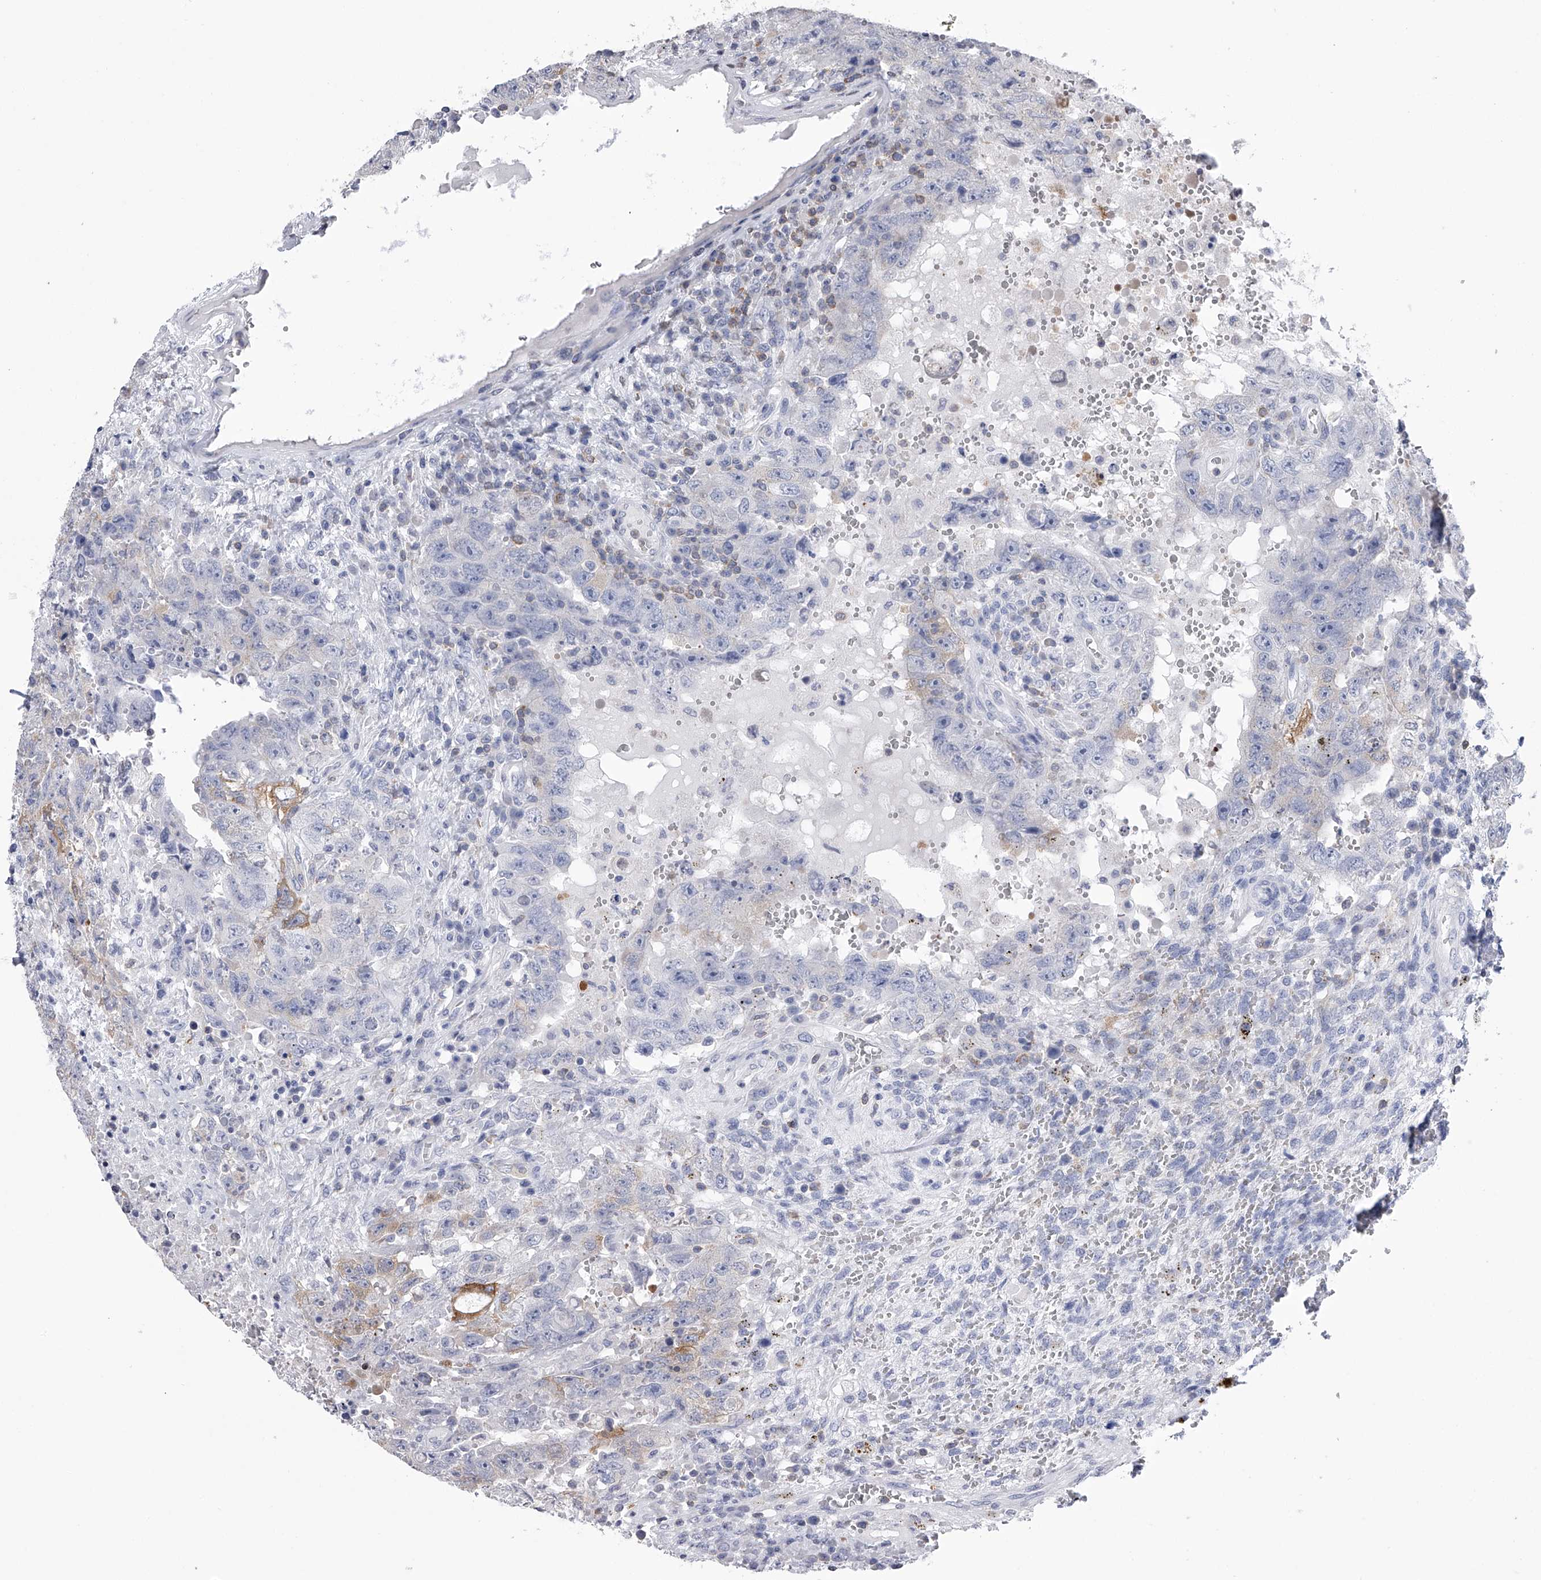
{"staining": {"intensity": "negative", "quantity": "none", "location": "none"}, "tissue": "testis cancer", "cell_type": "Tumor cells", "image_type": "cancer", "snomed": [{"axis": "morphology", "description": "Carcinoma, Embryonal, NOS"}, {"axis": "topography", "description": "Testis"}], "caption": "This photomicrograph is of testis cancer (embryonal carcinoma) stained with immunohistochemistry (IHC) to label a protein in brown with the nuclei are counter-stained blue. There is no expression in tumor cells. The staining was performed using DAB (3,3'-diaminobenzidine) to visualize the protein expression in brown, while the nuclei were stained in blue with hematoxylin (Magnification: 20x).", "gene": "TASP1", "patient": {"sex": "male", "age": 26}}